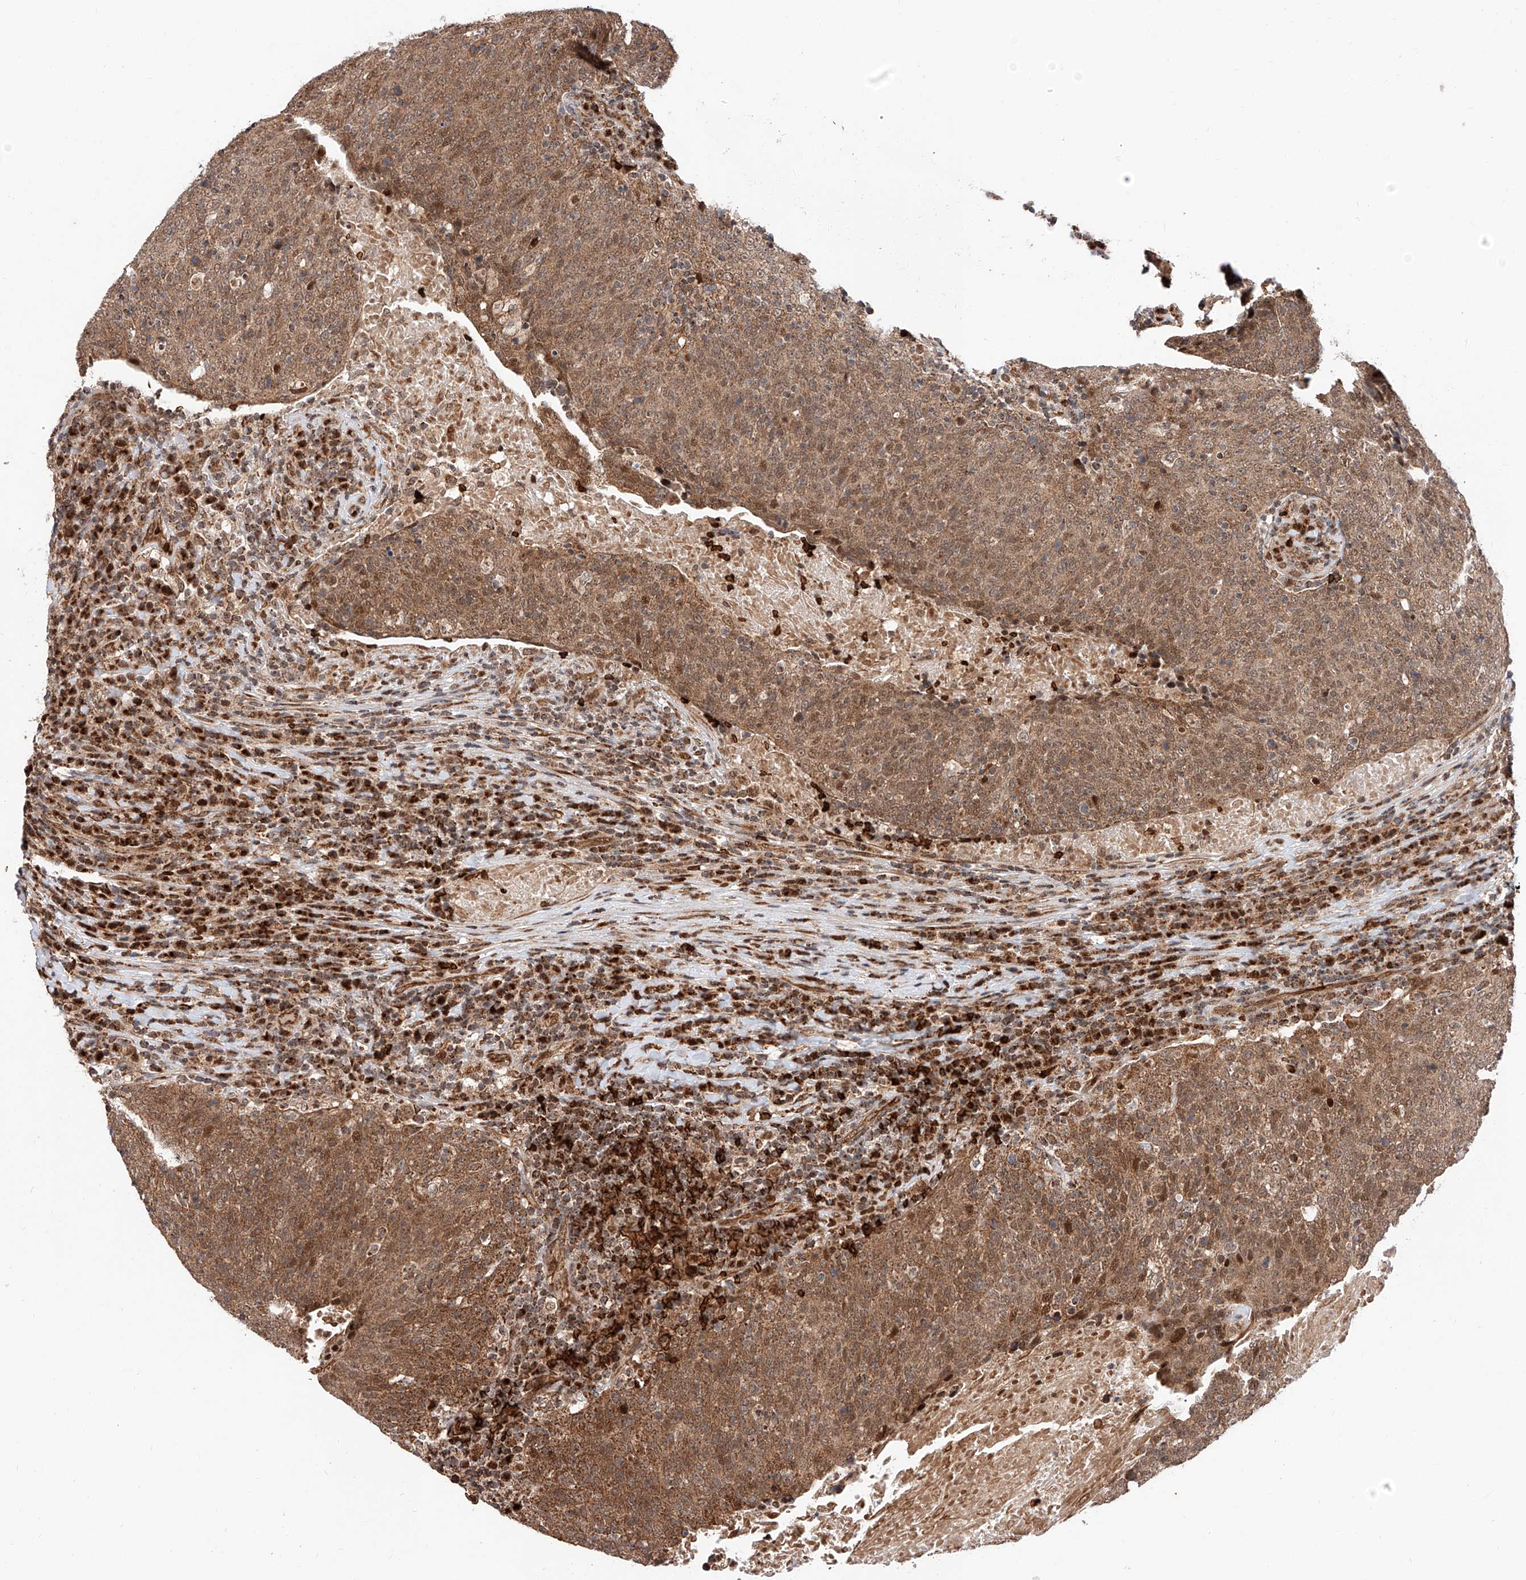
{"staining": {"intensity": "moderate", "quantity": ">75%", "location": "cytoplasmic/membranous,nuclear"}, "tissue": "head and neck cancer", "cell_type": "Tumor cells", "image_type": "cancer", "snomed": [{"axis": "morphology", "description": "Squamous cell carcinoma, NOS"}, {"axis": "morphology", "description": "Squamous cell carcinoma, metastatic, NOS"}, {"axis": "topography", "description": "Lymph node"}, {"axis": "topography", "description": "Head-Neck"}], "caption": "This micrograph shows immunohistochemistry (IHC) staining of human head and neck cancer (squamous cell carcinoma), with medium moderate cytoplasmic/membranous and nuclear expression in about >75% of tumor cells.", "gene": "THTPA", "patient": {"sex": "male", "age": 62}}